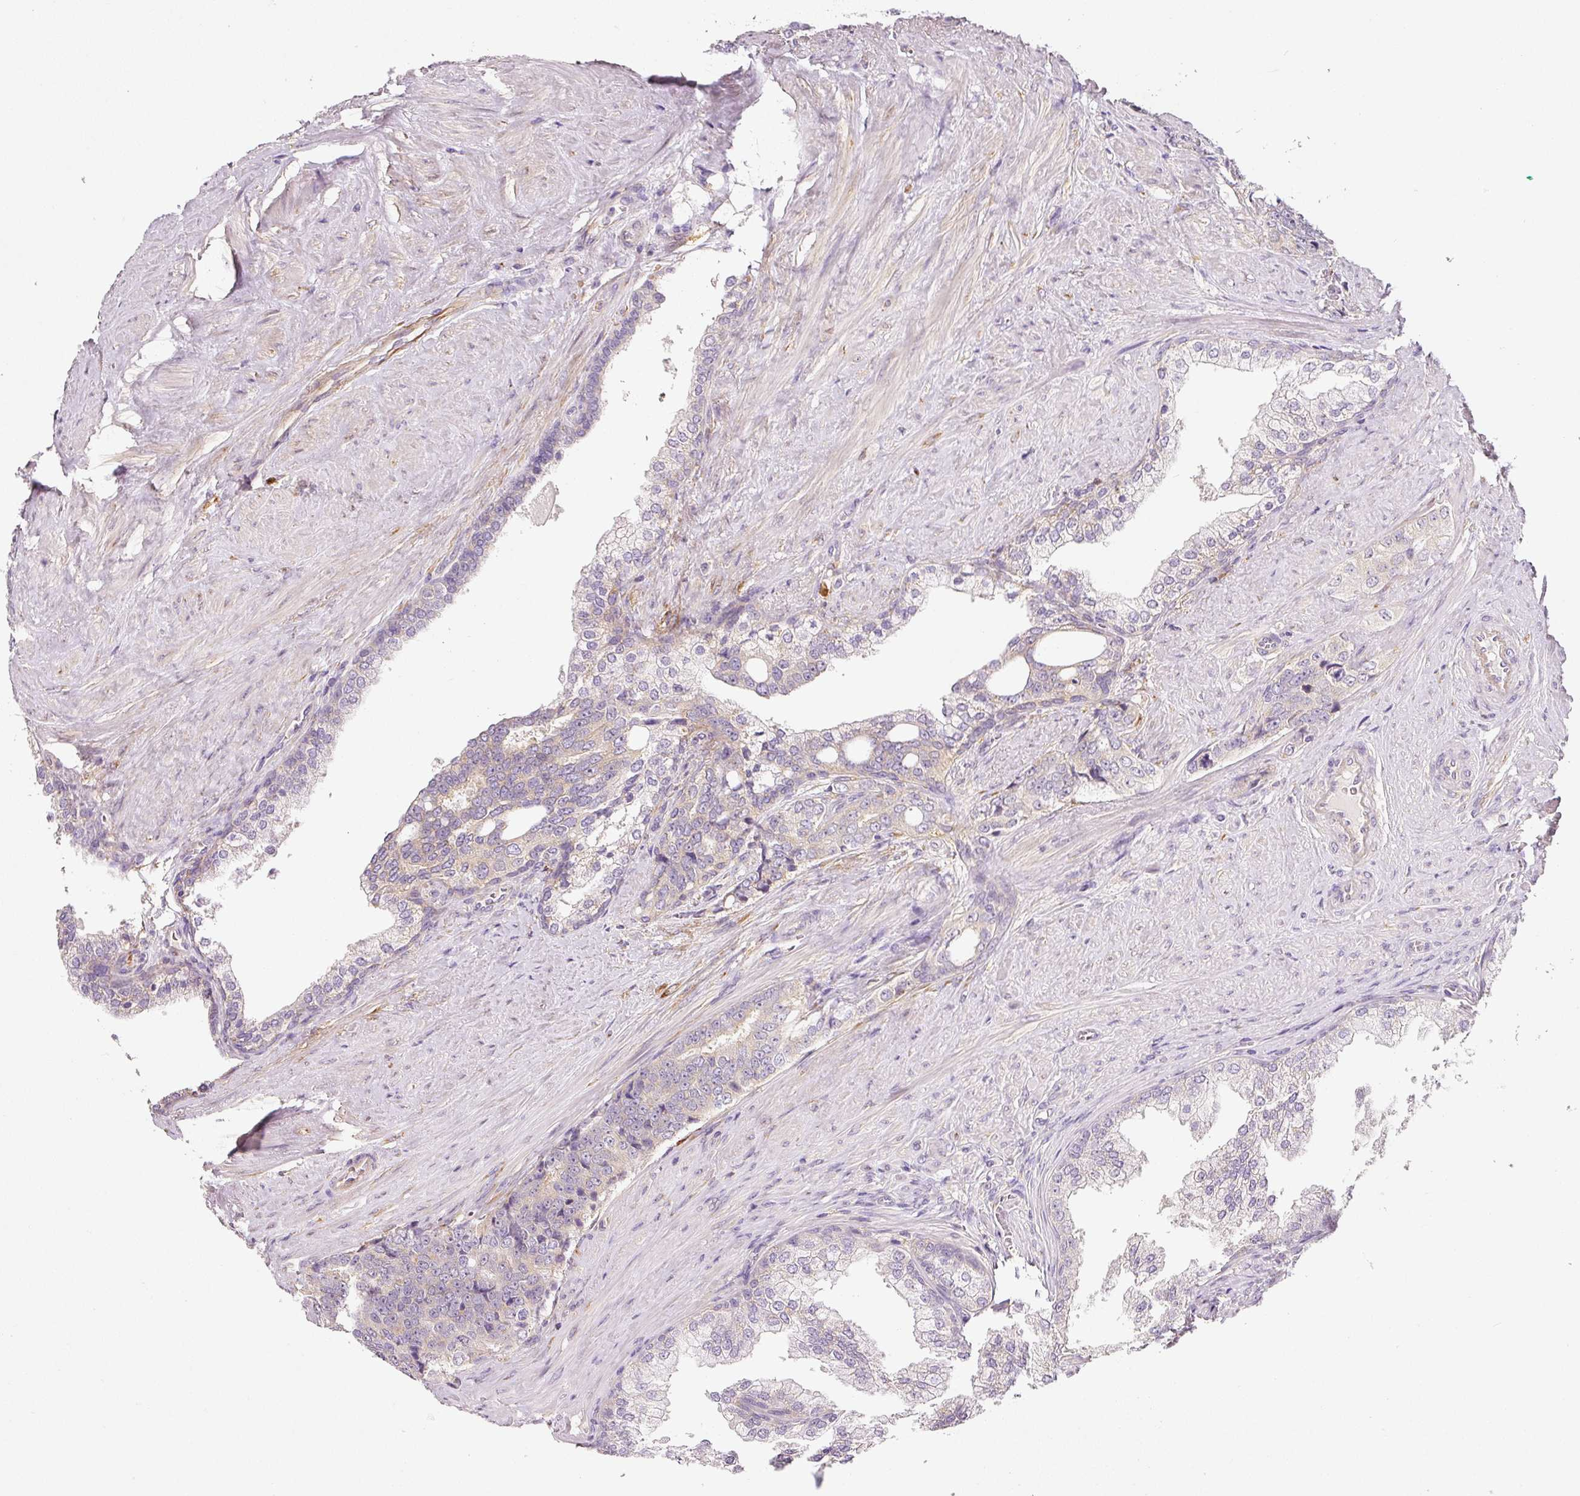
{"staining": {"intensity": "weak", "quantity": "25%-75%", "location": "cytoplasmic/membranous"}, "tissue": "prostate cancer", "cell_type": "Tumor cells", "image_type": "cancer", "snomed": [{"axis": "morphology", "description": "Adenocarcinoma, High grade"}, {"axis": "topography", "description": "Prostate"}], "caption": "Immunohistochemistry (IHC) staining of high-grade adenocarcinoma (prostate), which shows low levels of weak cytoplasmic/membranous staining in approximately 25%-75% of tumor cells indicating weak cytoplasmic/membranous protein positivity. The staining was performed using DAB (3,3'-diaminobenzidine) (brown) for protein detection and nuclei were counterstained in hematoxylin (blue).", "gene": "RNF167", "patient": {"sex": "male", "age": 67}}